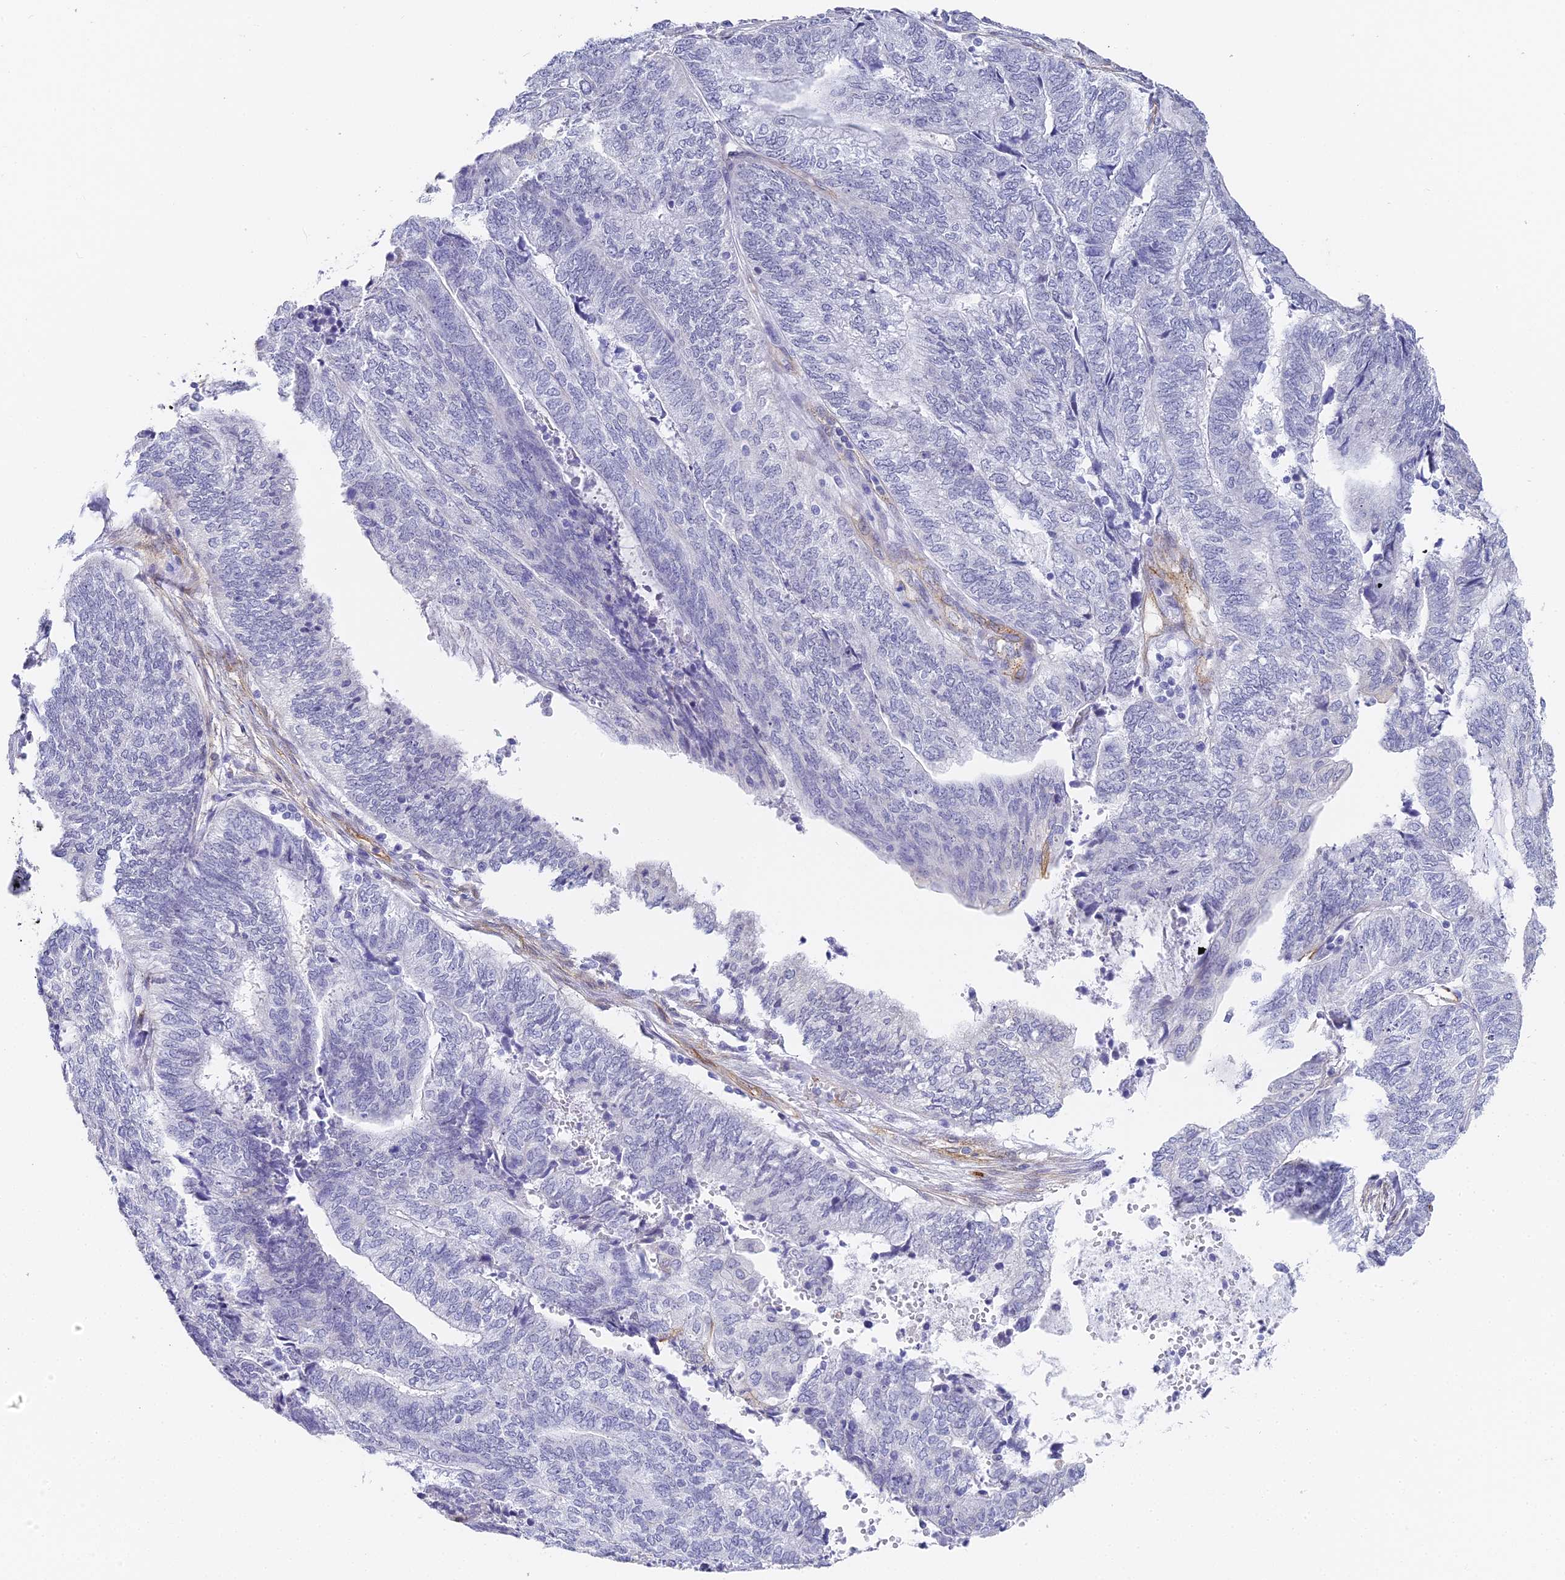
{"staining": {"intensity": "negative", "quantity": "none", "location": "none"}, "tissue": "endometrial cancer", "cell_type": "Tumor cells", "image_type": "cancer", "snomed": [{"axis": "morphology", "description": "Adenocarcinoma, NOS"}, {"axis": "topography", "description": "Uterus"}, {"axis": "topography", "description": "Endometrium"}], "caption": "Protein analysis of adenocarcinoma (endometrial) reveals no significant positivity in tumor cells.", "gene": "GJA1", "patient": {"sex": "female", "age": 70}}